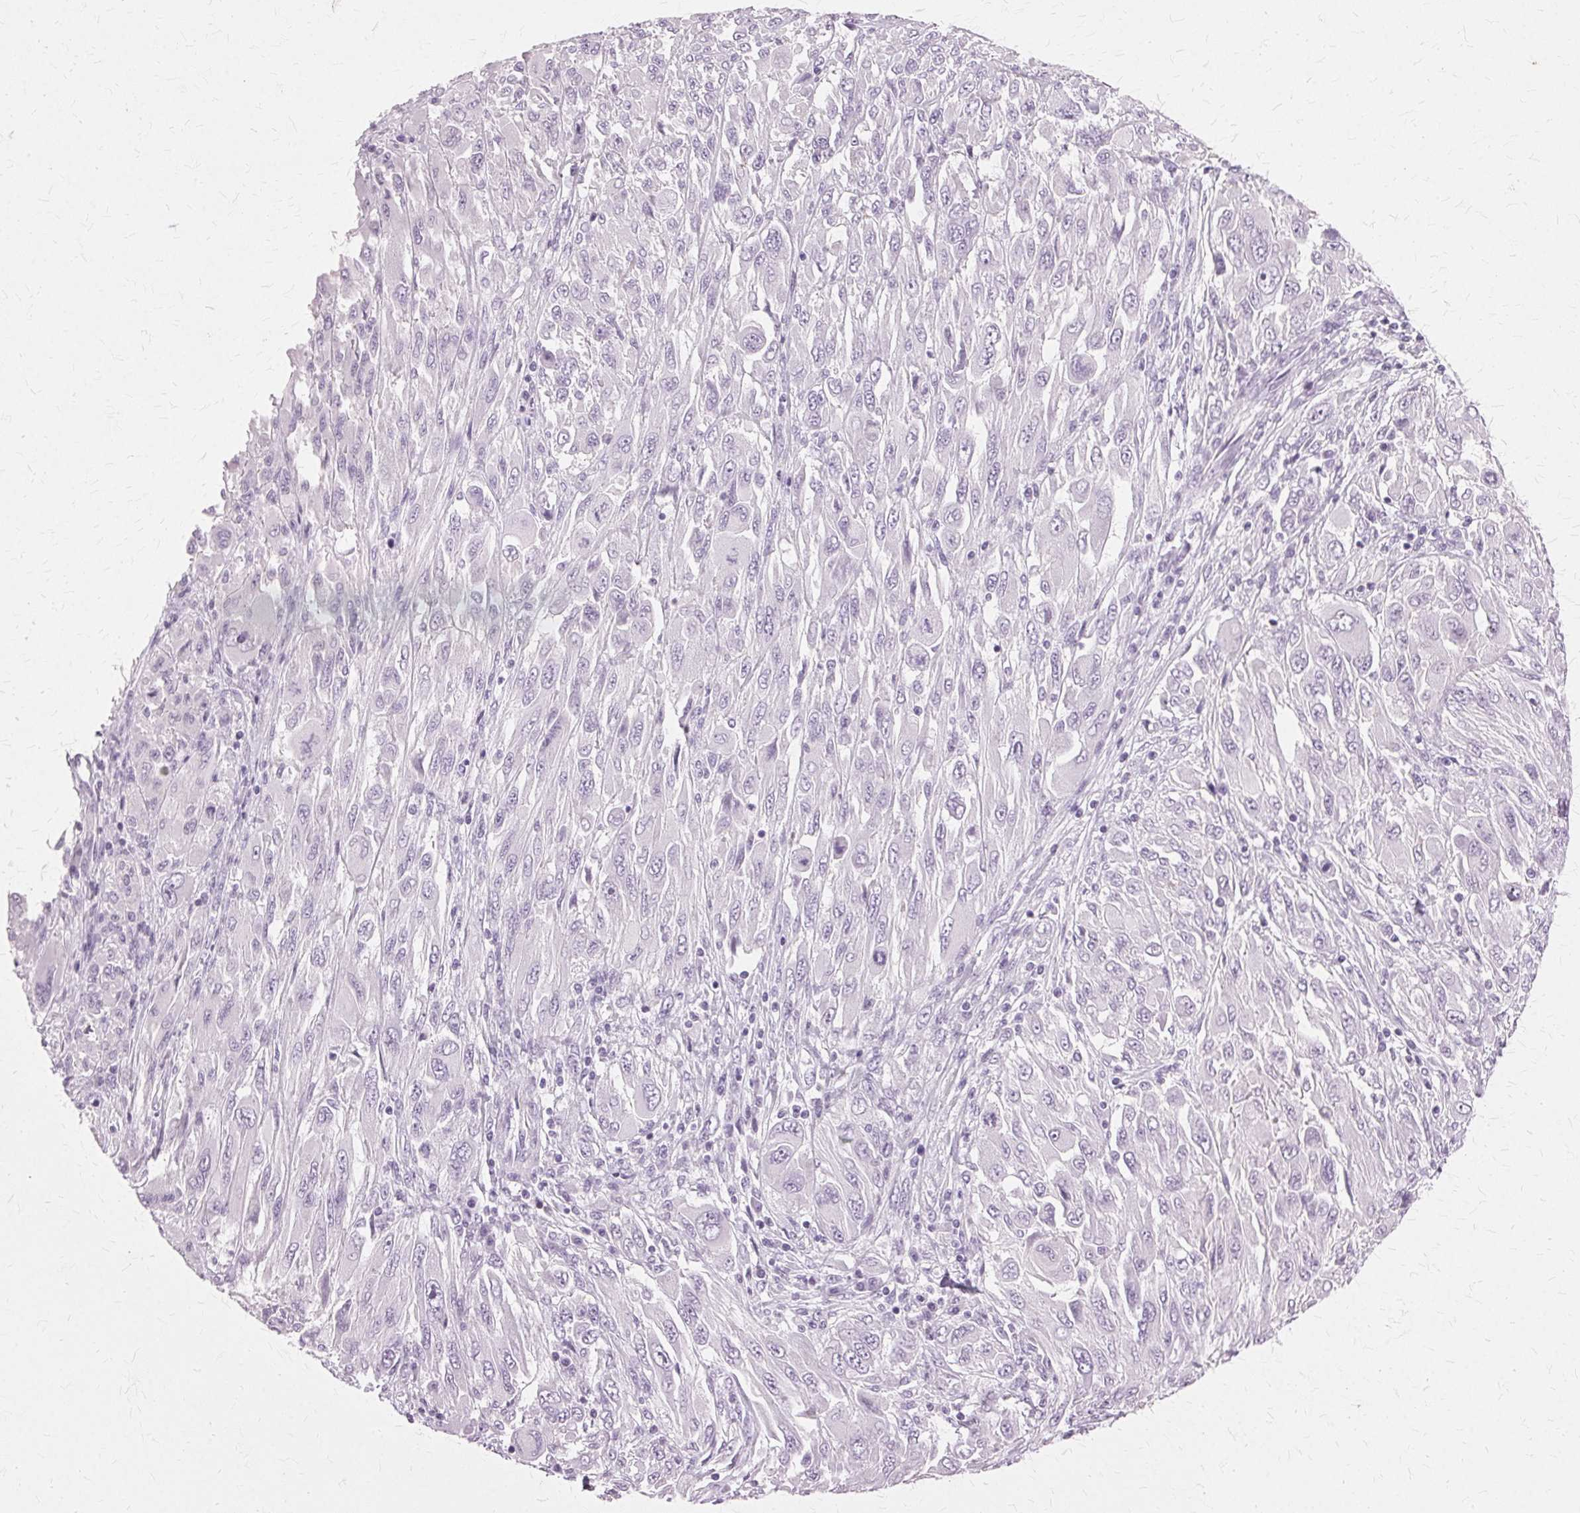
{"staining": {"intensity": "negative", "quantity": "none", "location": "none"}, "tissue": "melanoma", "cell_type": "Tumor cells", "image_type": "cancer", "snomed": [{"axis": "morphology", "description": "Malignant melanoma, NOS"}, {"axis": "topography", "description": "Skin"}], "caption": "Human melanoma stained for a protein using IHC exhibits no expression in tumor cells.", "gene": "SLC45A3", "patient": {"sex": "female", "age": 91}}